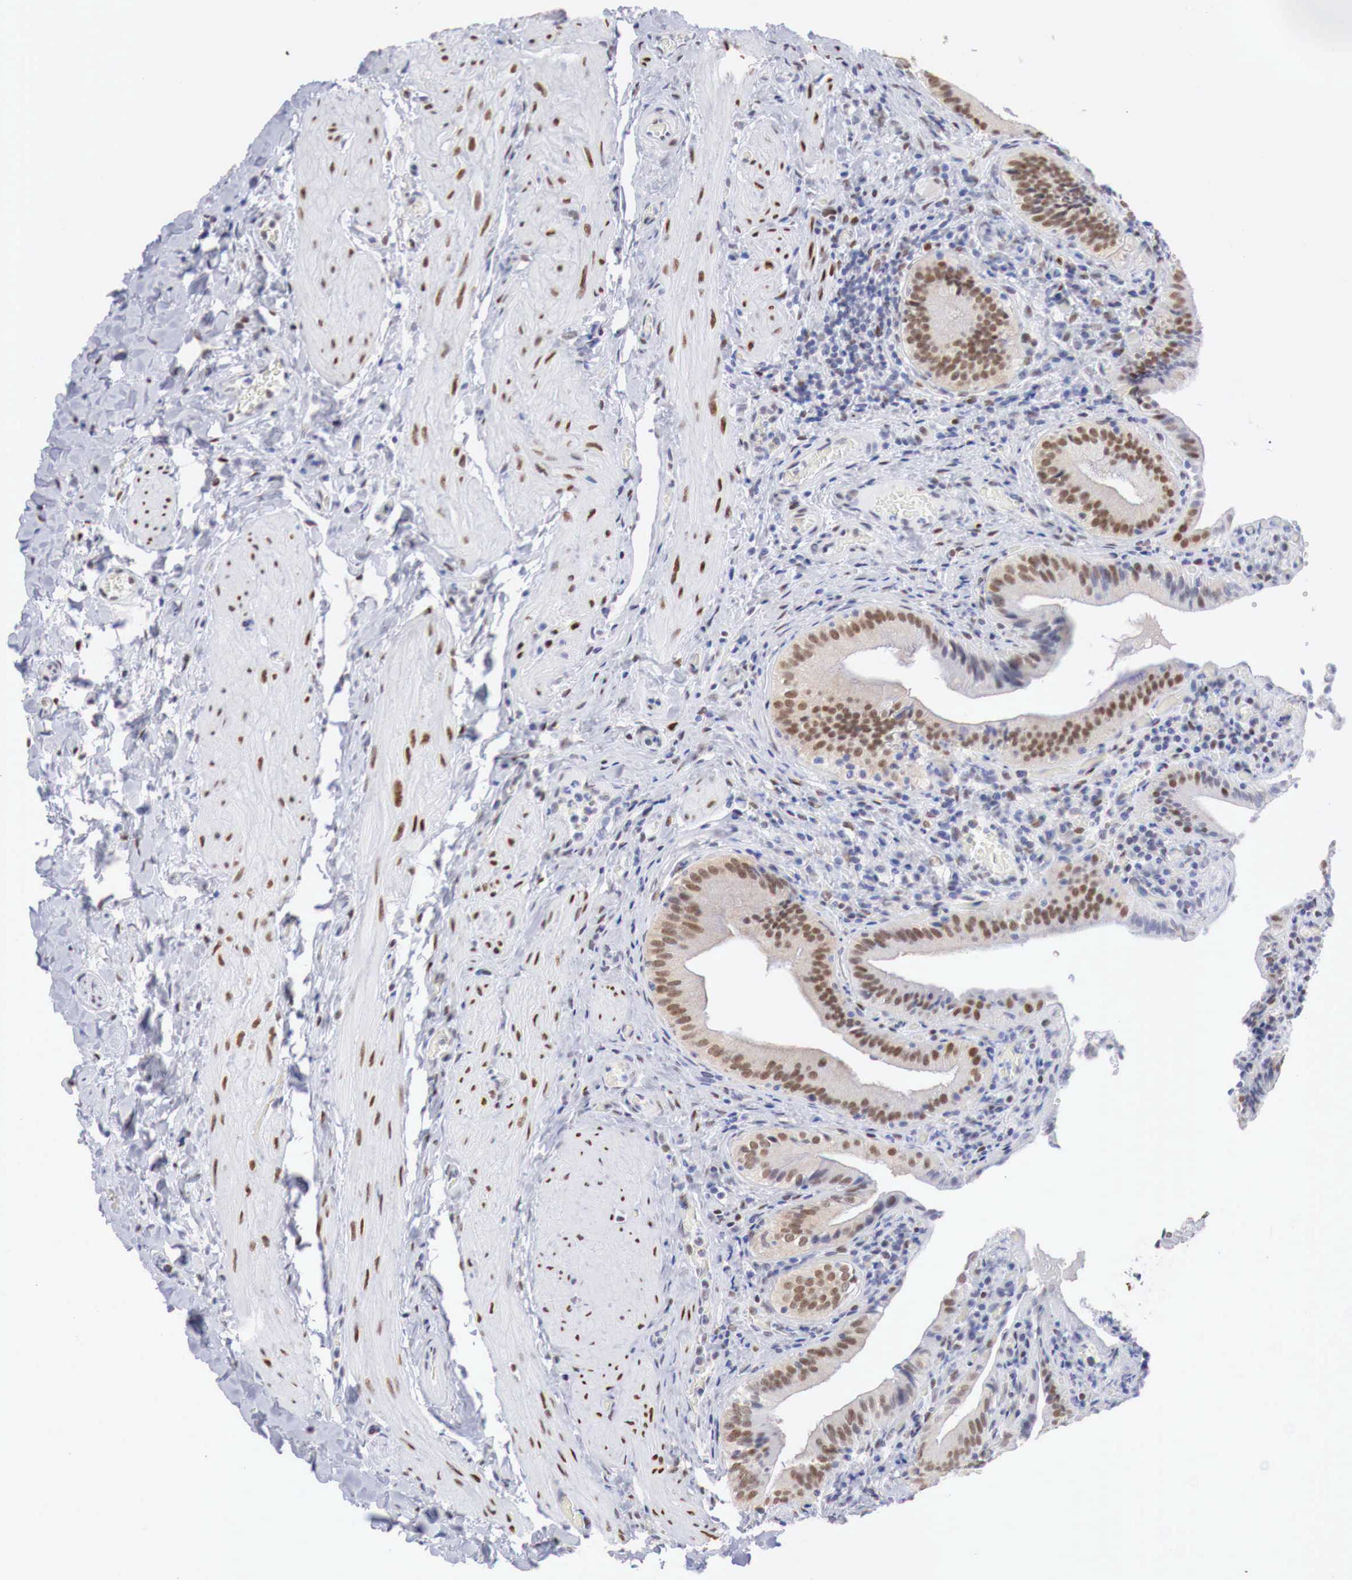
{"staining": {"intensity": "strong", "quantity": ">75%", "location": "nuclear"}, "tissue": "gallbladder", "cell_type": "Glandular cells", "image_type": "normal", "snomed": [{"axis": "morphology", "description": "Normal tissue, NOS"}, {"axis": "topography", "description": "Gallbladder"}], "caption": "About >75% of glandular cells in unremarkable gallbladder display strong nuclear protein staining as visualized by brown immunohistochemical staining.", "gene": "FOXP2", "patient": {"sex": "female", "age": 76}}